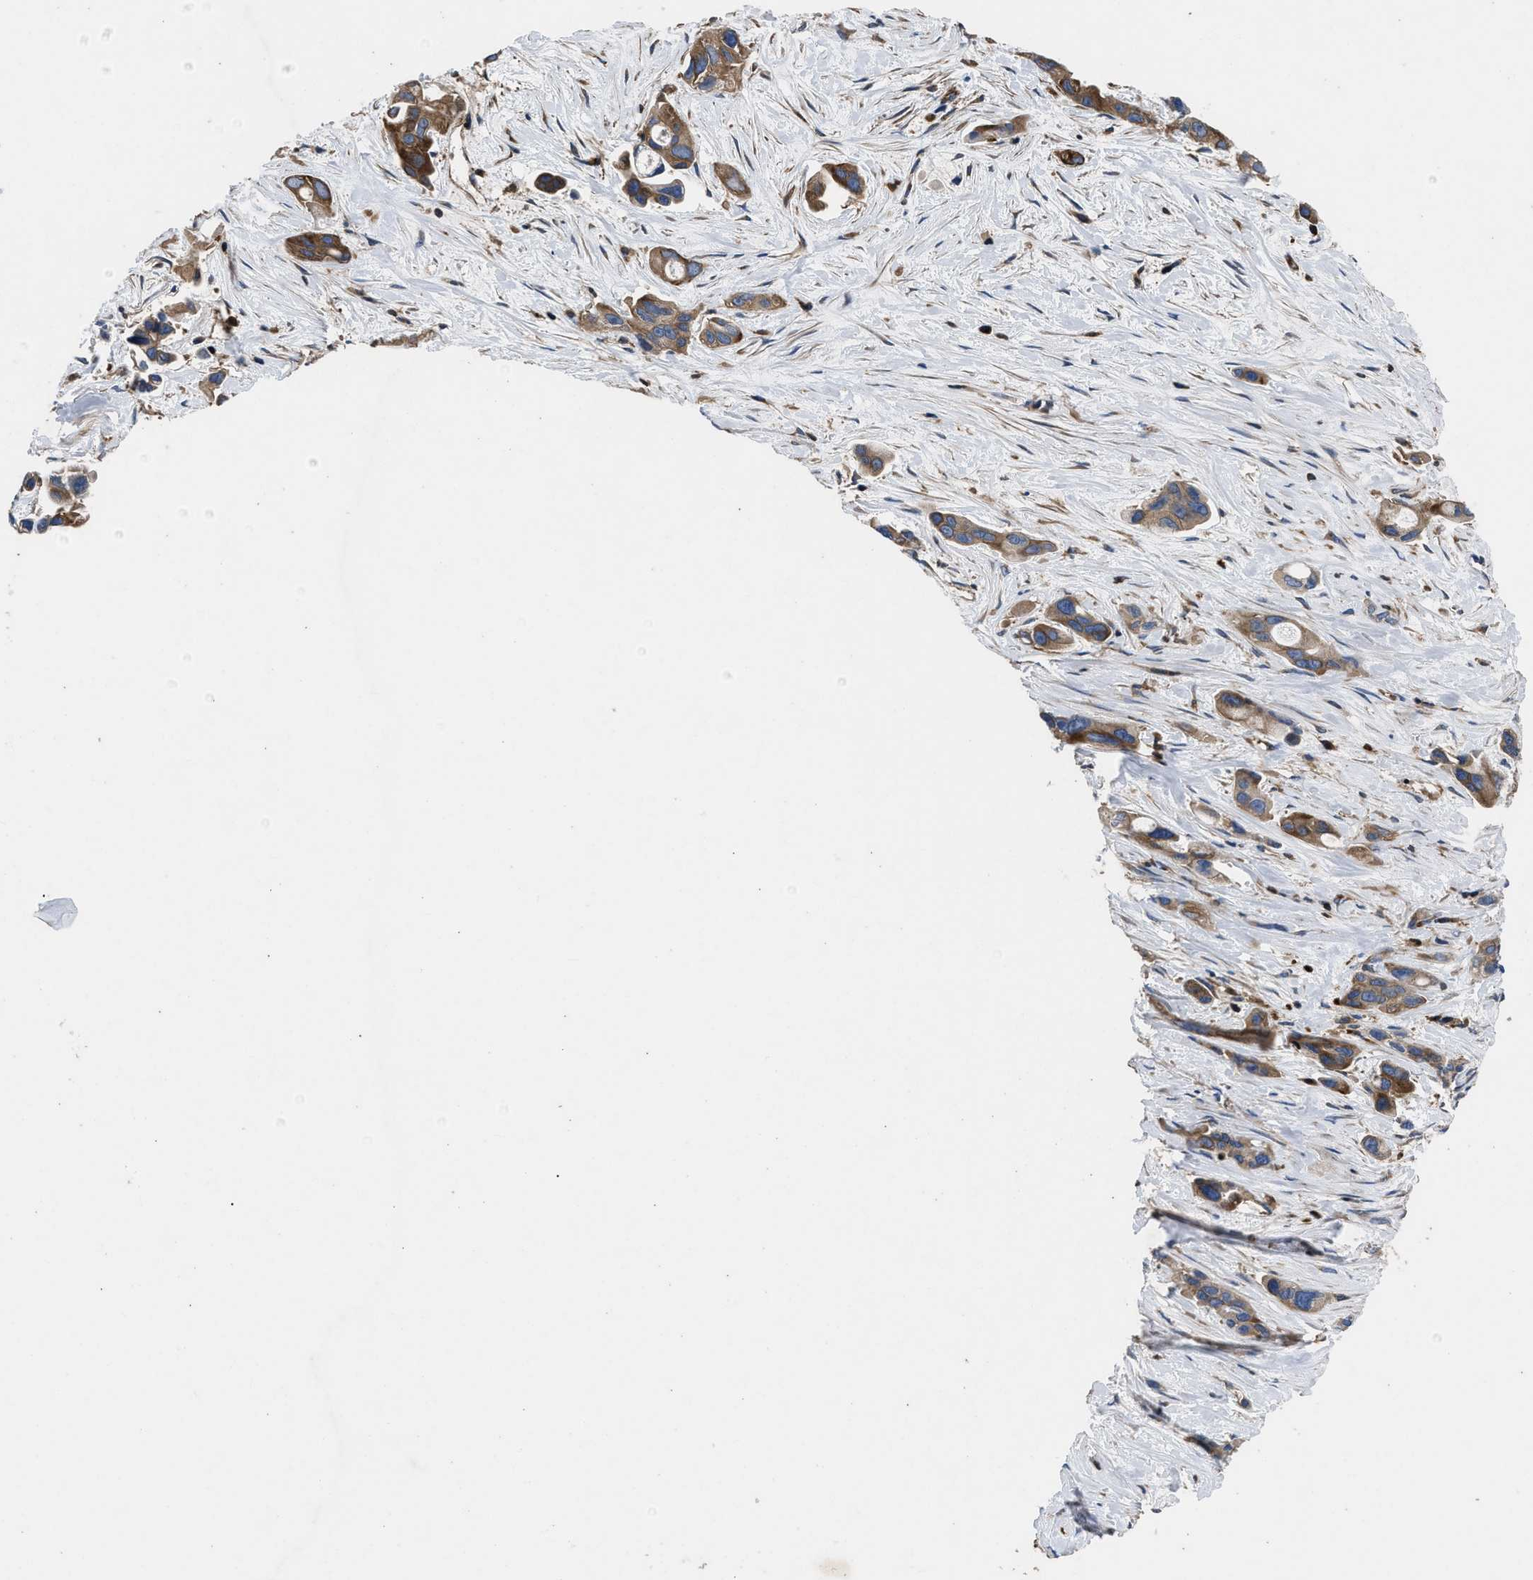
{"staining": {"intensity": "moderate", "quantity": ">75%", "location": "cytoplasmic/membranous"}, "tissue": "pancreatic cancer", "cell_type": "Tumor cells", "image_type": "cancer", "snomed": [{"axis": "morphology", "description": "Adenocarcinoma, NOS"}, {"axis": "topography", "description": "Pancreas"}], "caption": "This micrograph demonstrates IHC staining of human pancreatic cancer, with medium moderate cytoplasmic/membranous expression in about >75% of tumor cells.", "gene": "YBEY", "patient": {"sex": "male", "age": 53}}